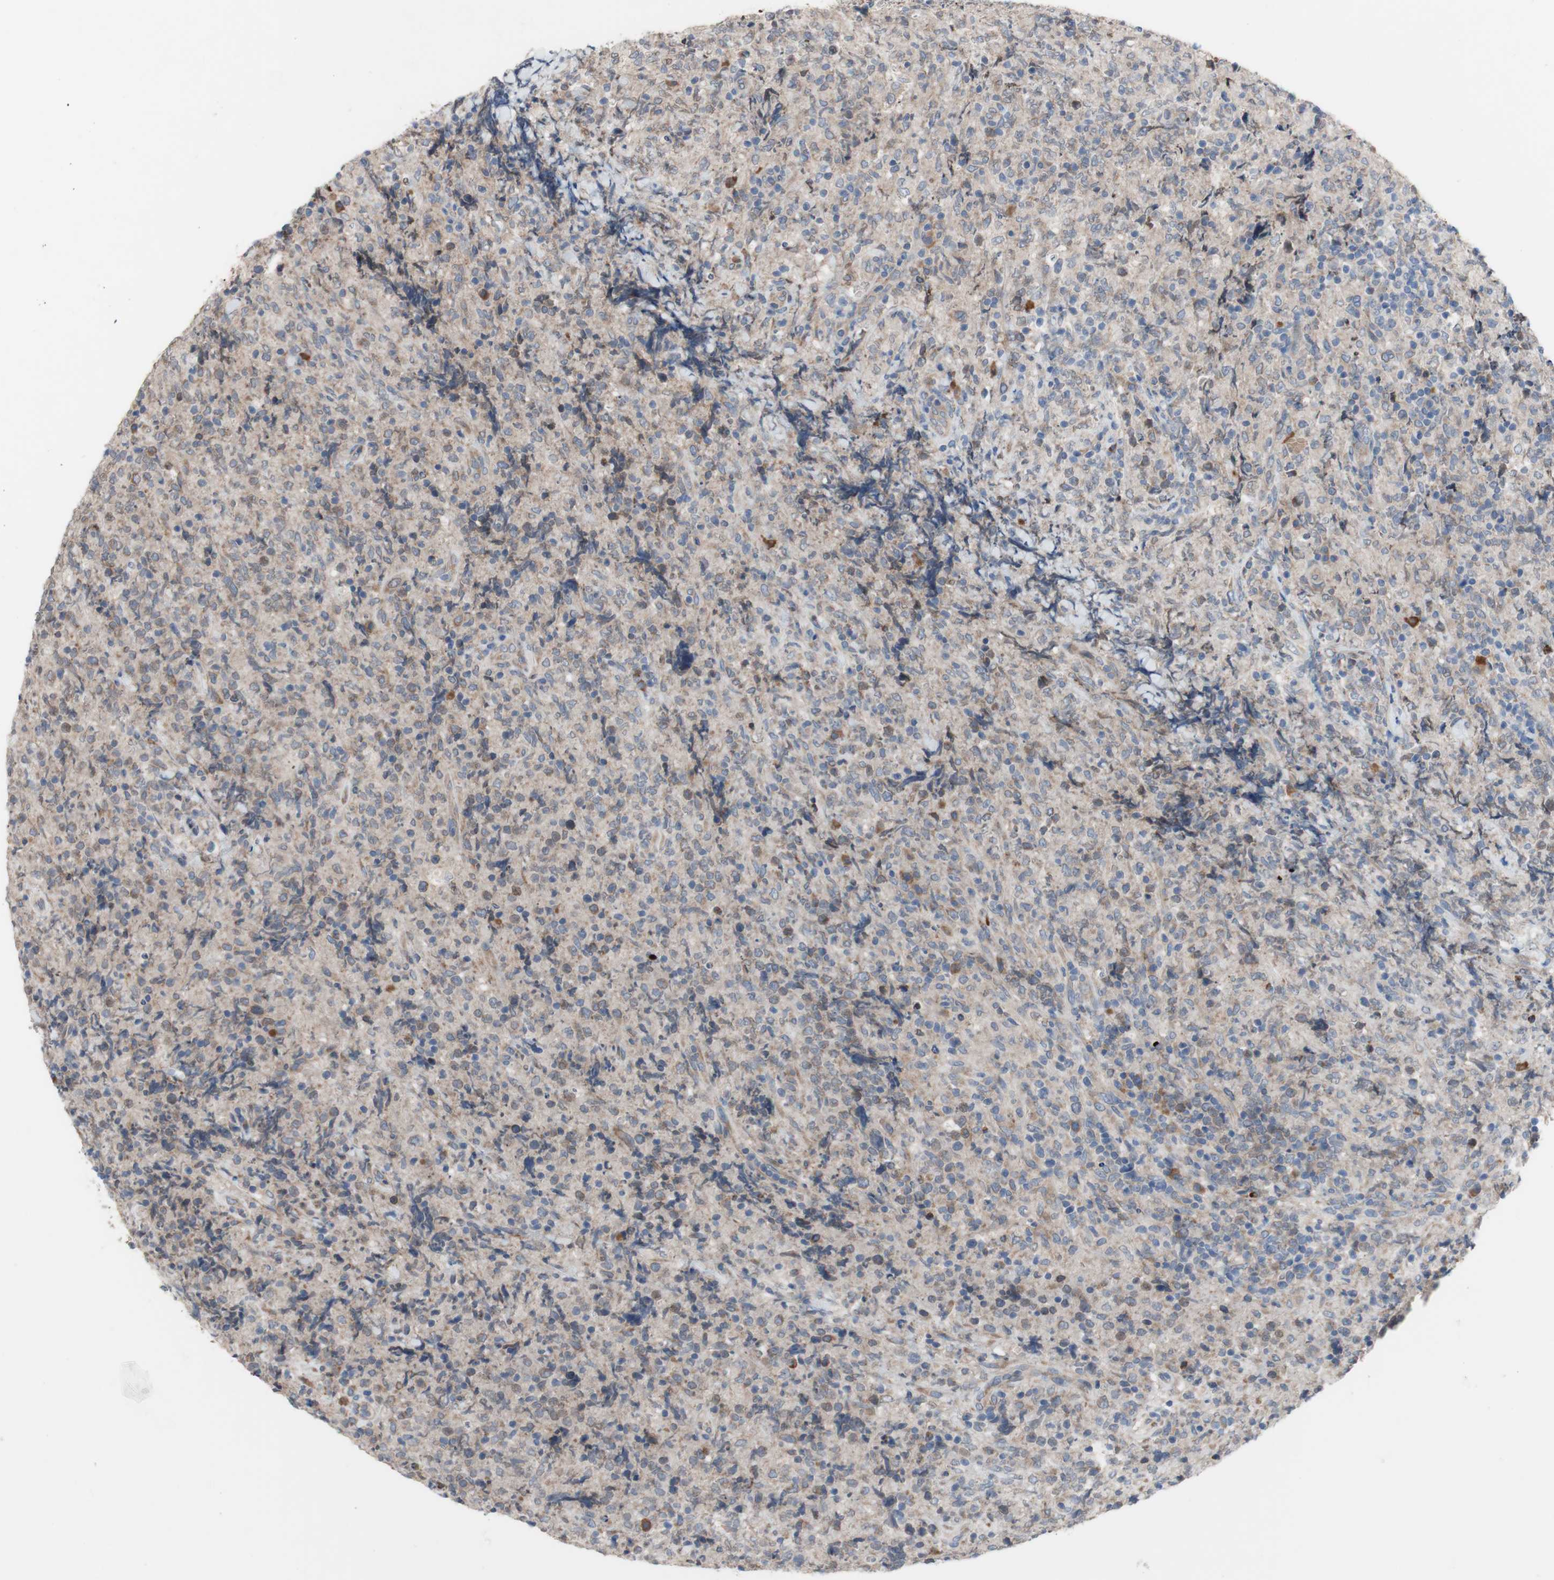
{"staining": {"intensity": "weak", "quantity": ">75%", "location": "cytoplasmic/membranous"}, "tissue": "lymphoma", "cell_type": "Tumor cells", "image_type": "cancer", "snomed": [{"axis": "morphology", "description": "Malignant lymphoma, non-Hodgkin's type, High grade"}, {"axis": "topography", "description": "Tonsil"}], "caption": "Brown immunohistochemical staining in high-grade malignant lymphoma, non-Hodgkin's type shows weak cytoplasmic/membranous expression in approximately >75% of tumor cells.", "gene": "TTC14", "patient": {"sex": "female", "age": 36}}